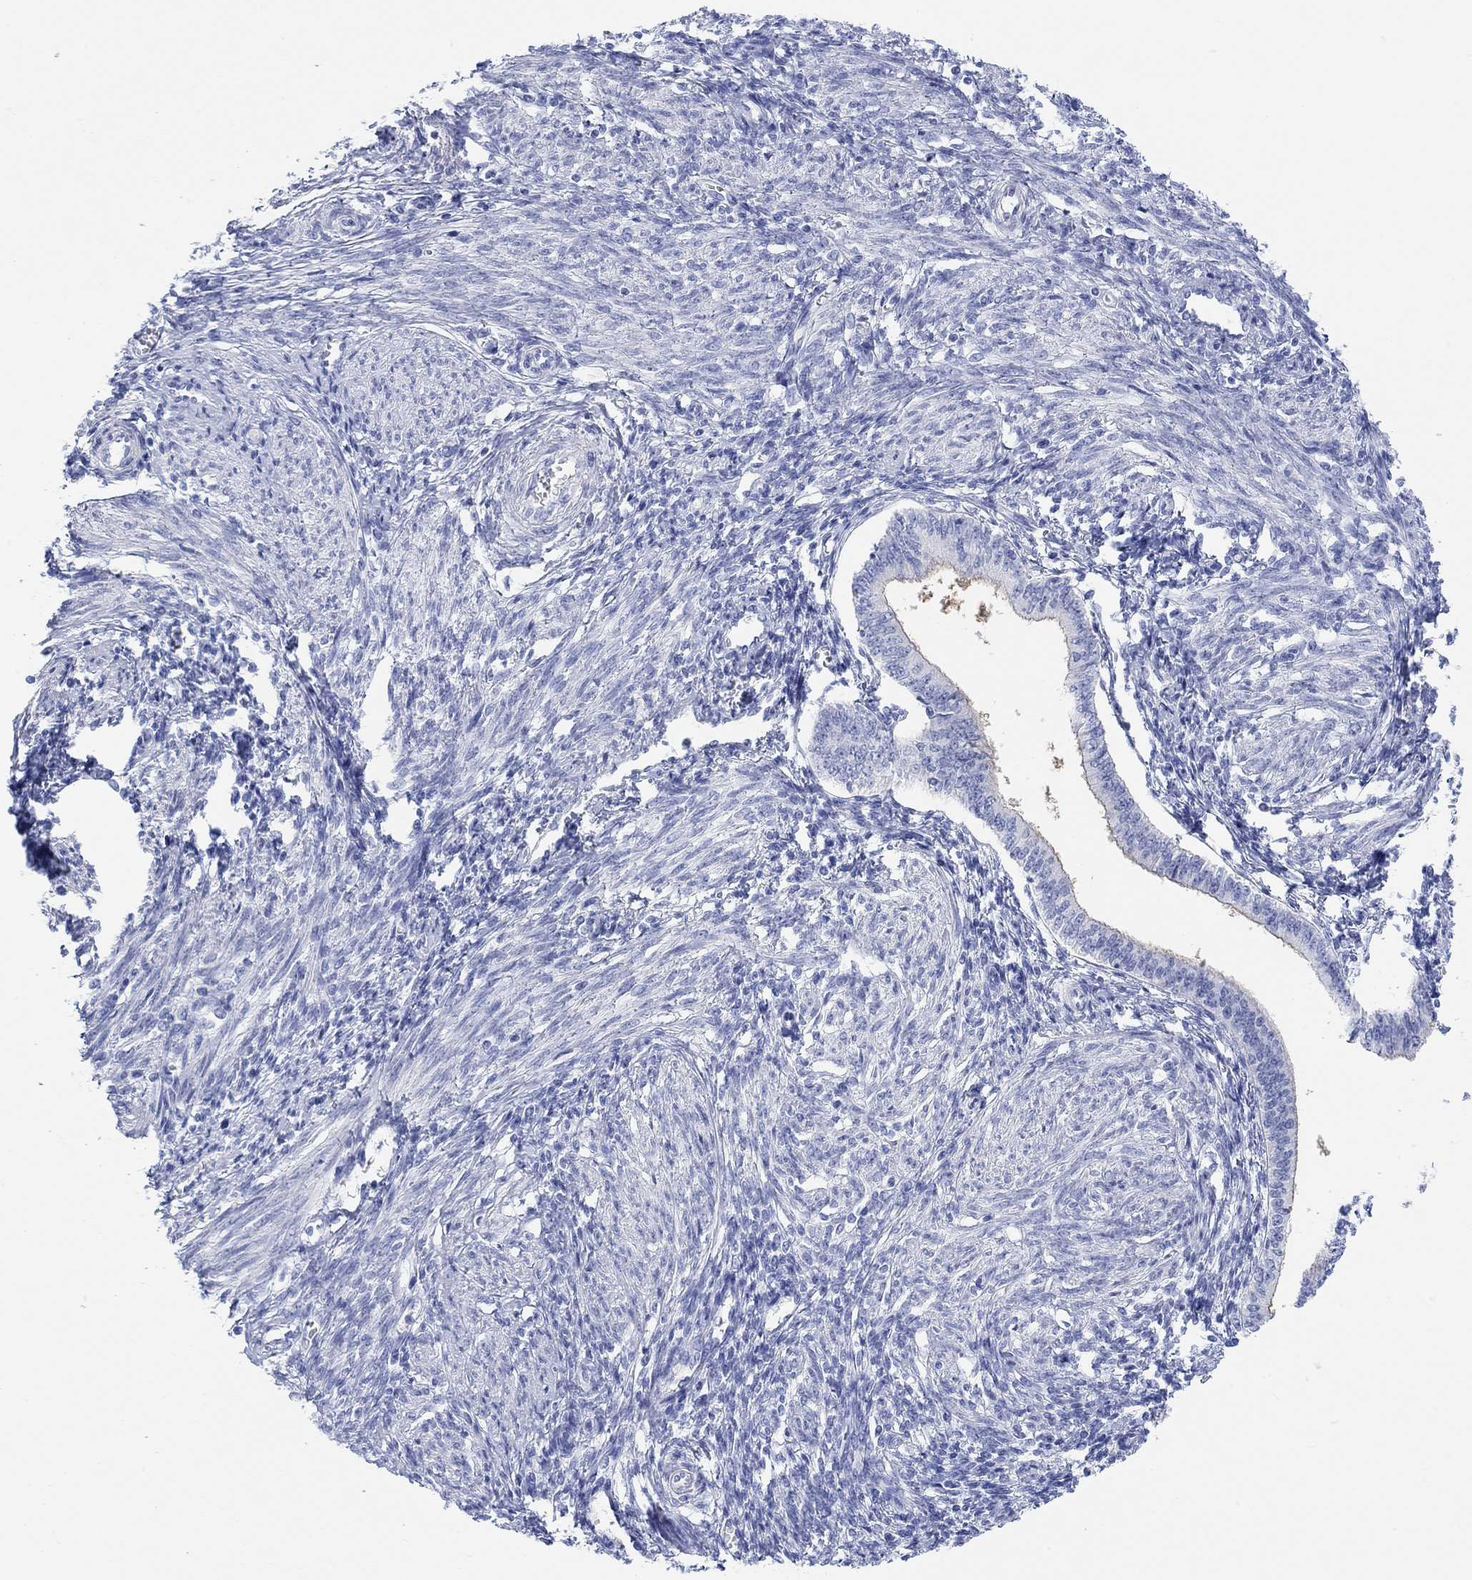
{"staining": {"intensity": "negative", "quantity": "none", "location": "none"}, "tissue": "endometrium", "cell_type": "Cells in endometrial stroma", "image_type": "normal", "snomed": [{"axis": "morphology", "description": "Normal tissue, NOS"}, {"axis": "topography", "description": "Endometrium"}], "caption": "DAB (3,3'-diaminobenzidine) immunohistochemical staining of unremarkable endometrium exhibits no significant staining in cells in endometrial stroma. (Stains: DAB (3,3'-diaminobenzidine) immunohistochemistry with hematoxylin counter stain, Microscopy: brightfield microscopy at high magnification).", "gene": "XIRP2", "patient": {"sex": "female", "age": 42}}